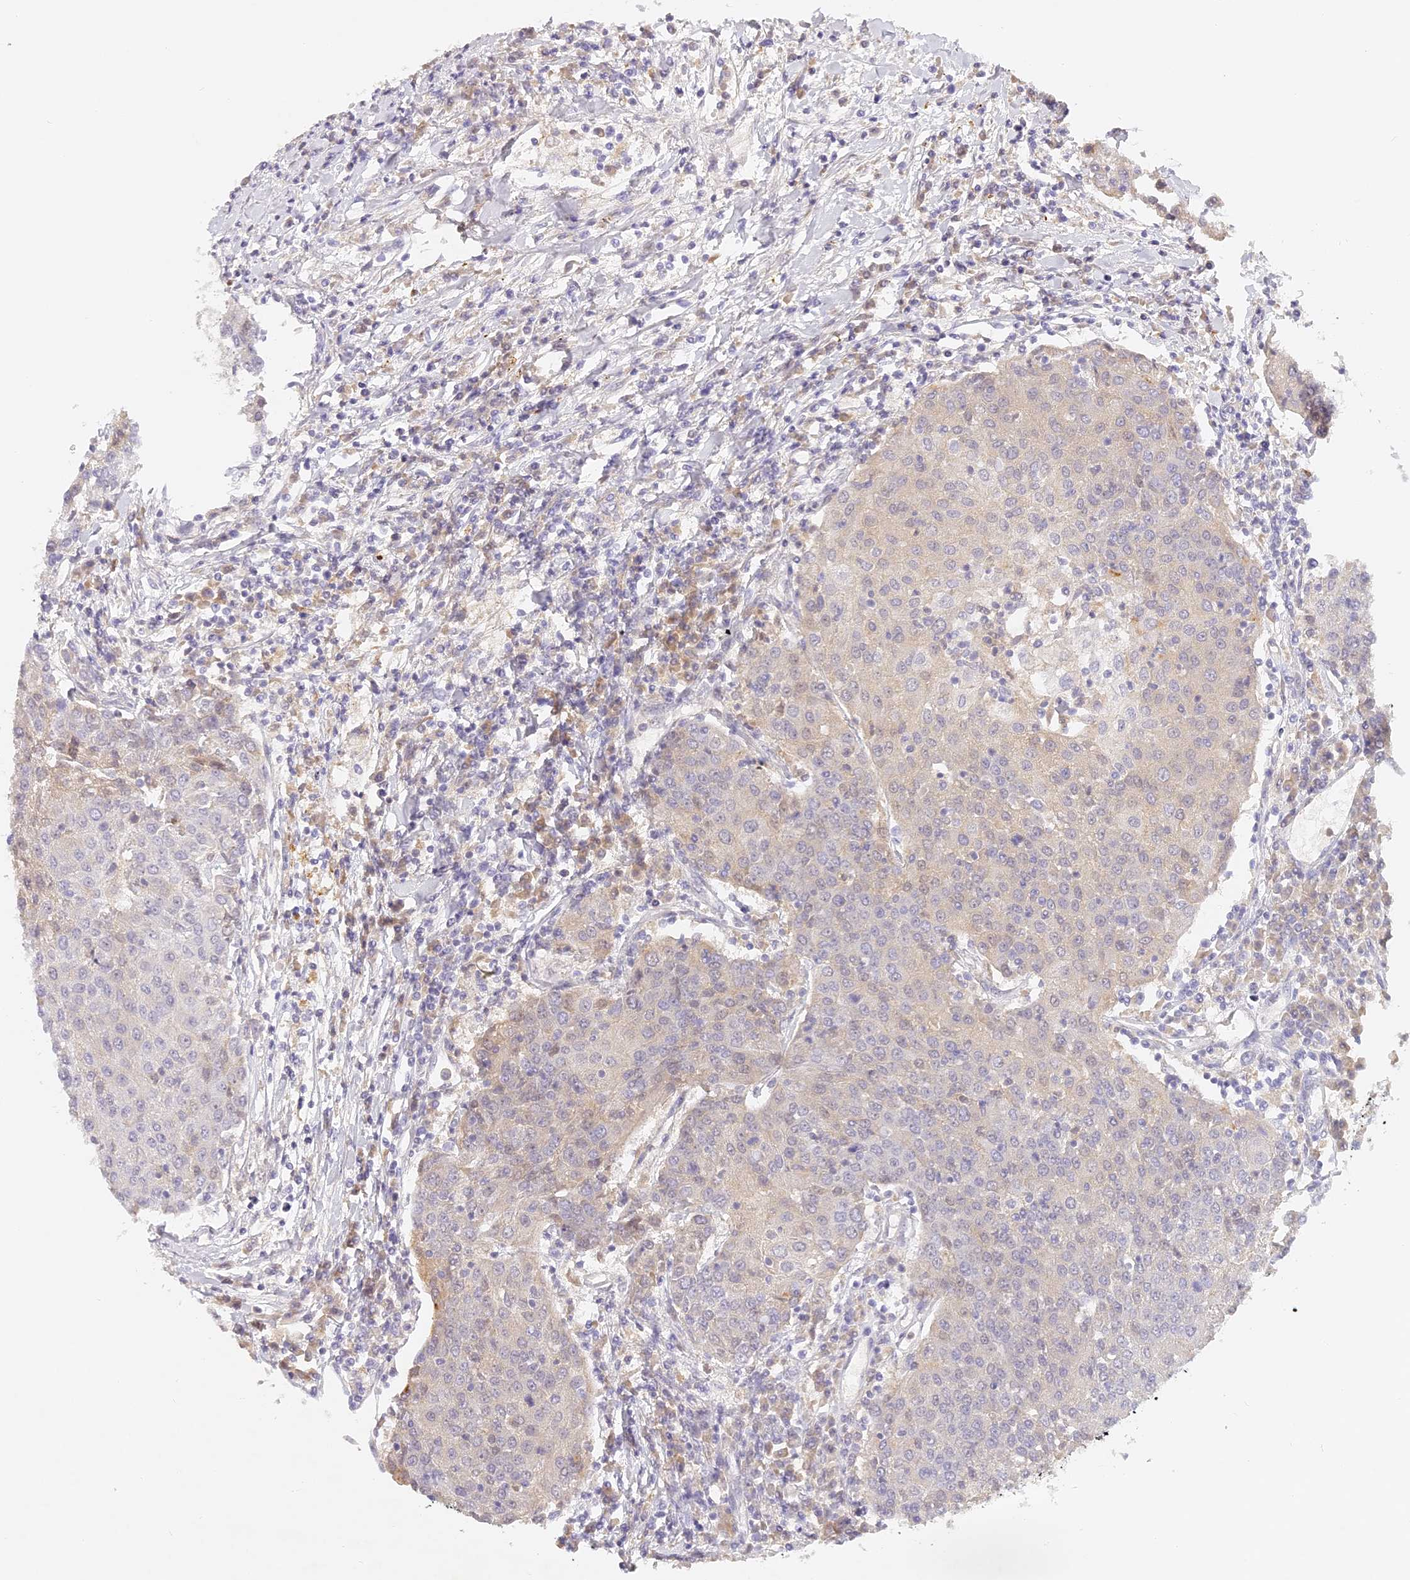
{"staining": {"intensity": "weak", "quantity": "<25%", "location": "cytoplasmic/membranous"}, "tissue": "urothelial cancer", "cell_type": "Tumor cells", "image_type": "cancer", "snomed": [{"axis": "morphology", "description": "Urothelial carcinoma, High grade"}, {"axis": "topography", "description": "Urinary bladder"}], "caption": "This micrograph is of high-grade urothelial carcinoma stained with immunohistochemistry to label a protein in brown with the nuclei are counter-stained blue. There is no staining in tumor cells.", "gene": "ELL3", "patient": {"sex": "female", "age": 85}}